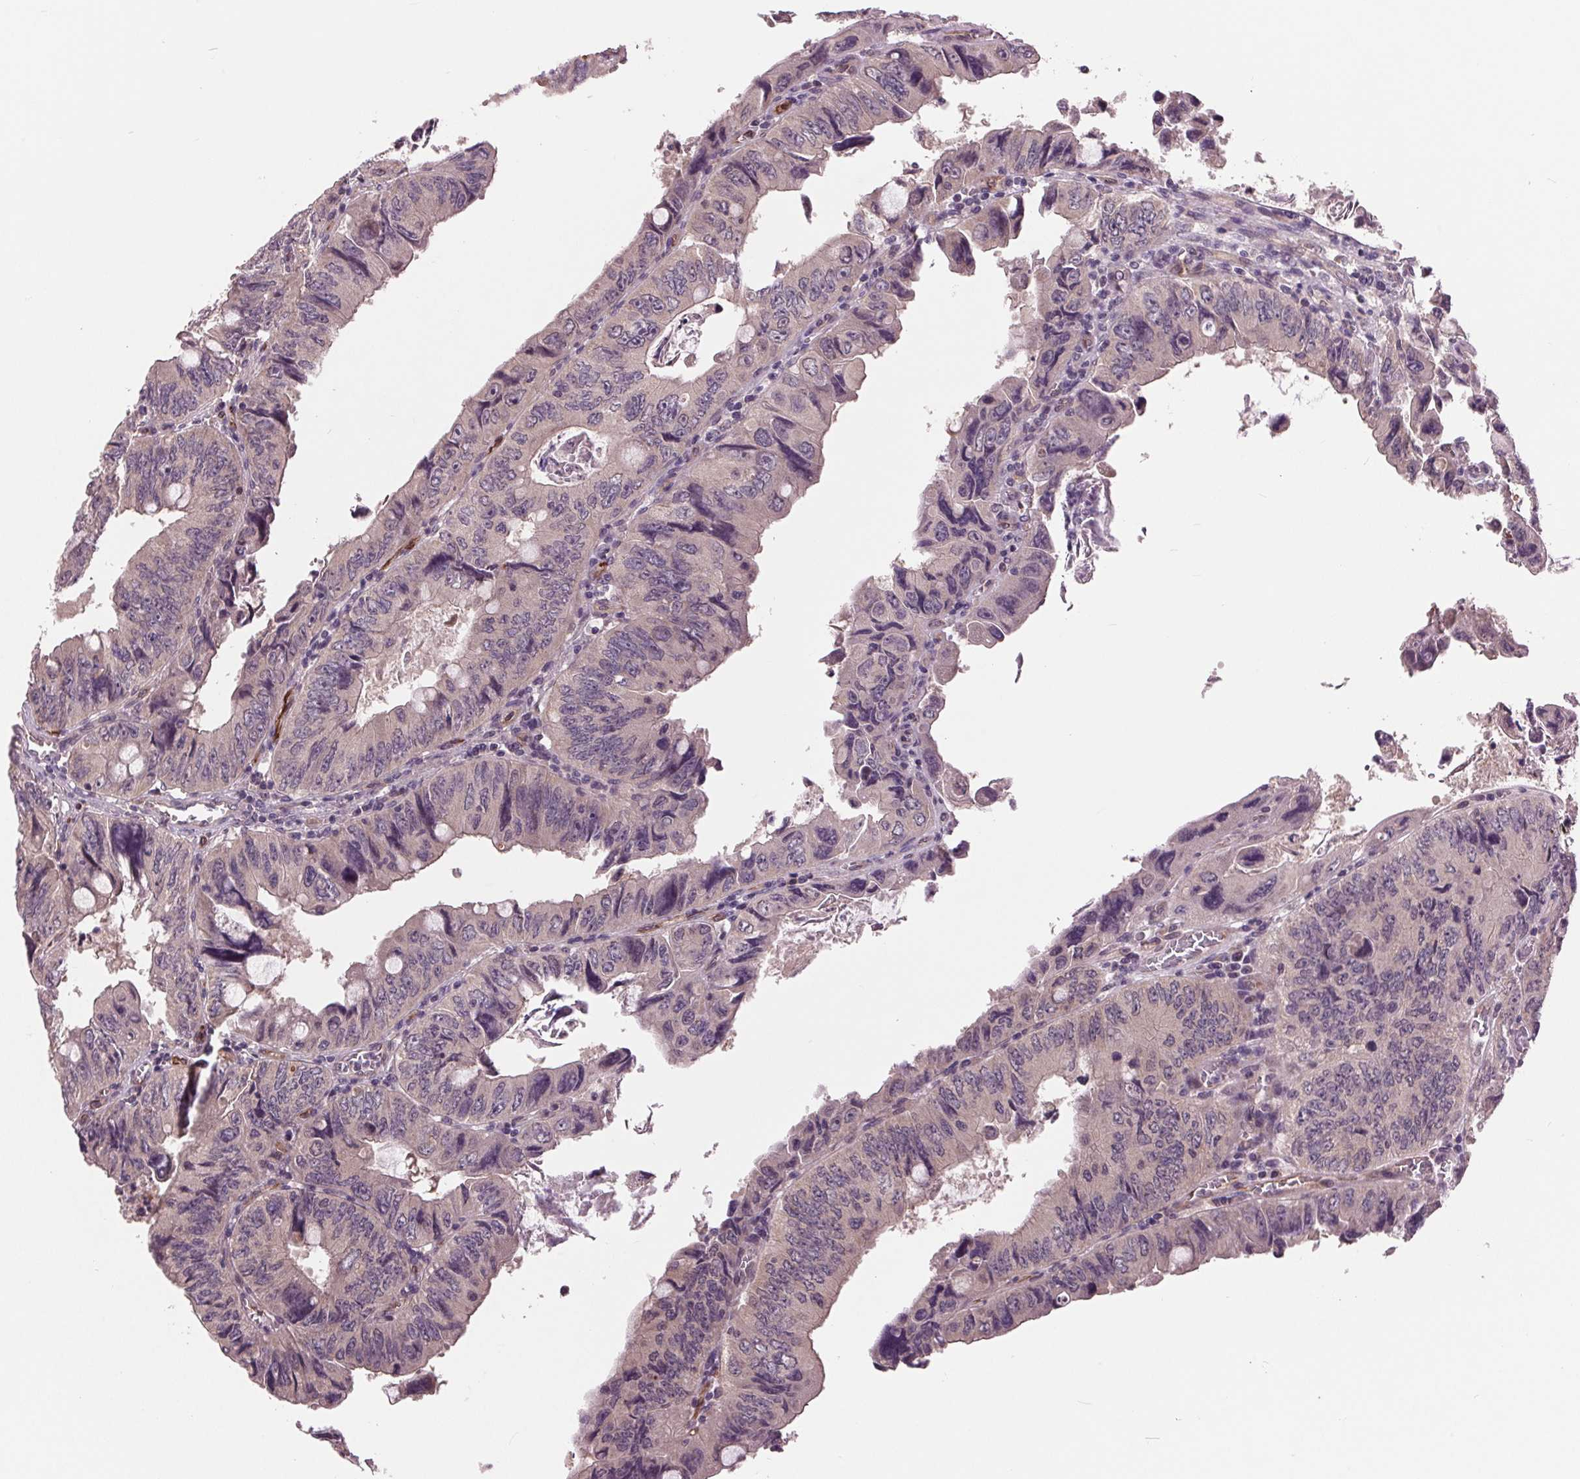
{"staining": {"intensity": "weak", "quantity": "<25%", "location": "cytoplasmic/membranous"}, "tissue": "colorectal cancer", "cell_type": "Tumor cells", "image_type": "cancer", "snomed": [{"axis": "morphology", "description": "Adenocarcinoma, NOS"}, {"axis": "topography", "description": "Colon"}], "caption": "Colorectal cancer (adenocarcinoma) was stained to show a protein in brown. There is no significant expression in tumor cells.", "gene": "MAPK8", "patient": {"sex": "female", "age": 84}}